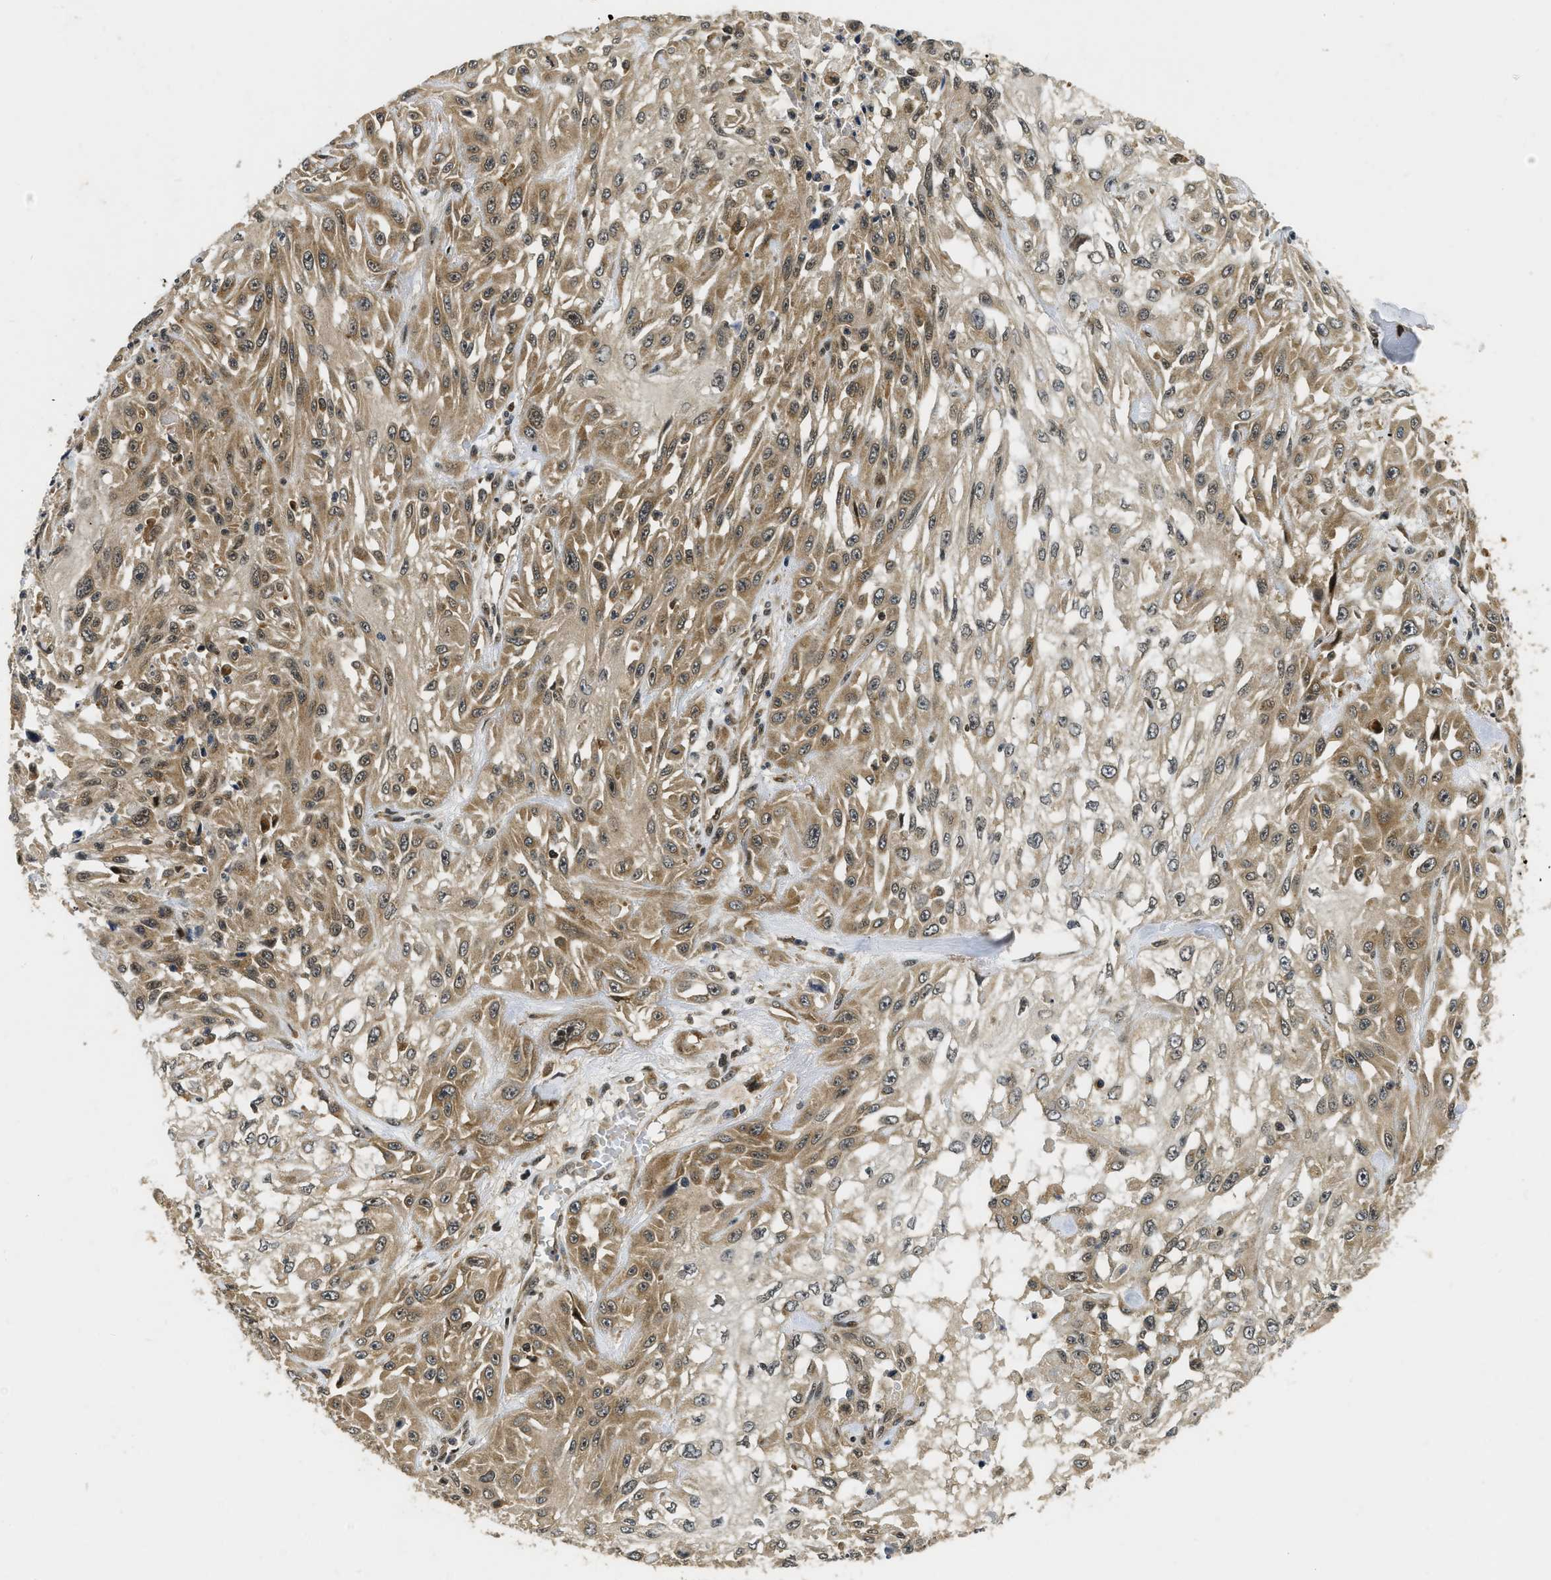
{"staining": {"intensity": "moderate", "quantity": ">75%", "location": "cytoplasmic/membranous"}, "tissue": "skin cancer", "cell_type": "Tumor cells", "image_type": "cancer", "snomed": [{"axis": "morphology", "description": "Squamous cell carcinoma, NOS"}, {"axis": "morphology", "description": "Squamous cell carcinoma, metastatic, NOS"}, {"axis": "topography", "description": "Skin"}, {"axis": "topography", "description": "Lymph node"}], "caption": "Immunohistochemistry (IHC) micrograph of neoplastic tissue: human metastatic squamous cell carcinoma (skin) stained using IHC reveals medium levels of moderate protein expression localized specifically in the cytoplasmic/membranous of tumor cells, appearing as a cytoplasmic/membranous brown color.", "gene": "ADSL", "patient": {"sex": "male", "age": 75}}